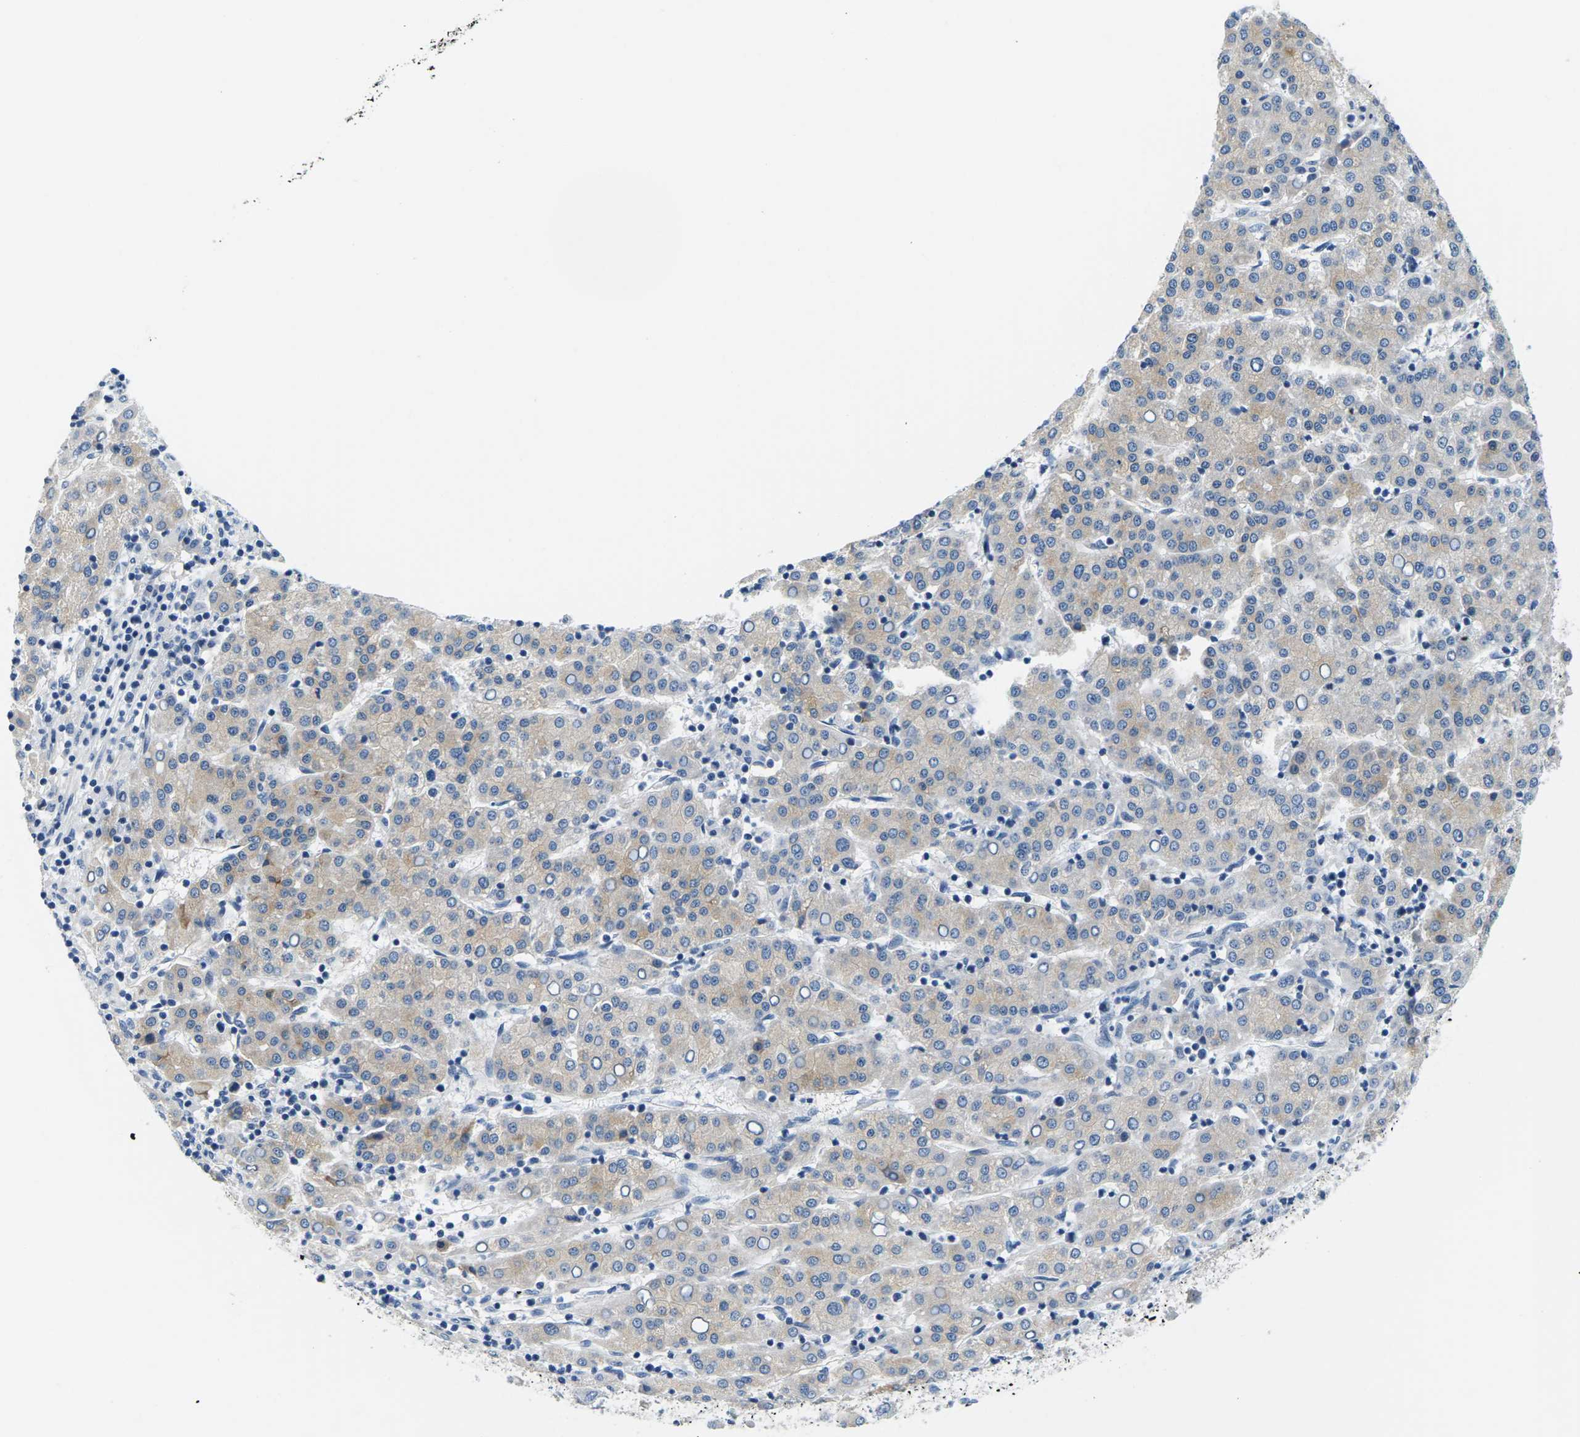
{"staining": {"intensity": "weak", "quantity": "25%-75%", "location": "cytoplasmic/membranous"}, "tissue": "liver cancer", "cell_type": "Tumor cells", "image_type": "cancer", "snomed": [{"axis": "morphology", "description": "Carcinoma, Hepatocellular, NOS"}, {"axis": "topography", "description": "Liver"}], "caption": "DAB immunohistochemical staining of hepatocellular carcinoma (liver) shows weak cytoplasmic/membranous protein expression in approximately 25%-75% of tumor cells. Ihc stains the protein of interest in brown and the nuclei are stained blue.", "gene": "TSPAN2", "patient": {"sex": "female", "age": 58}}